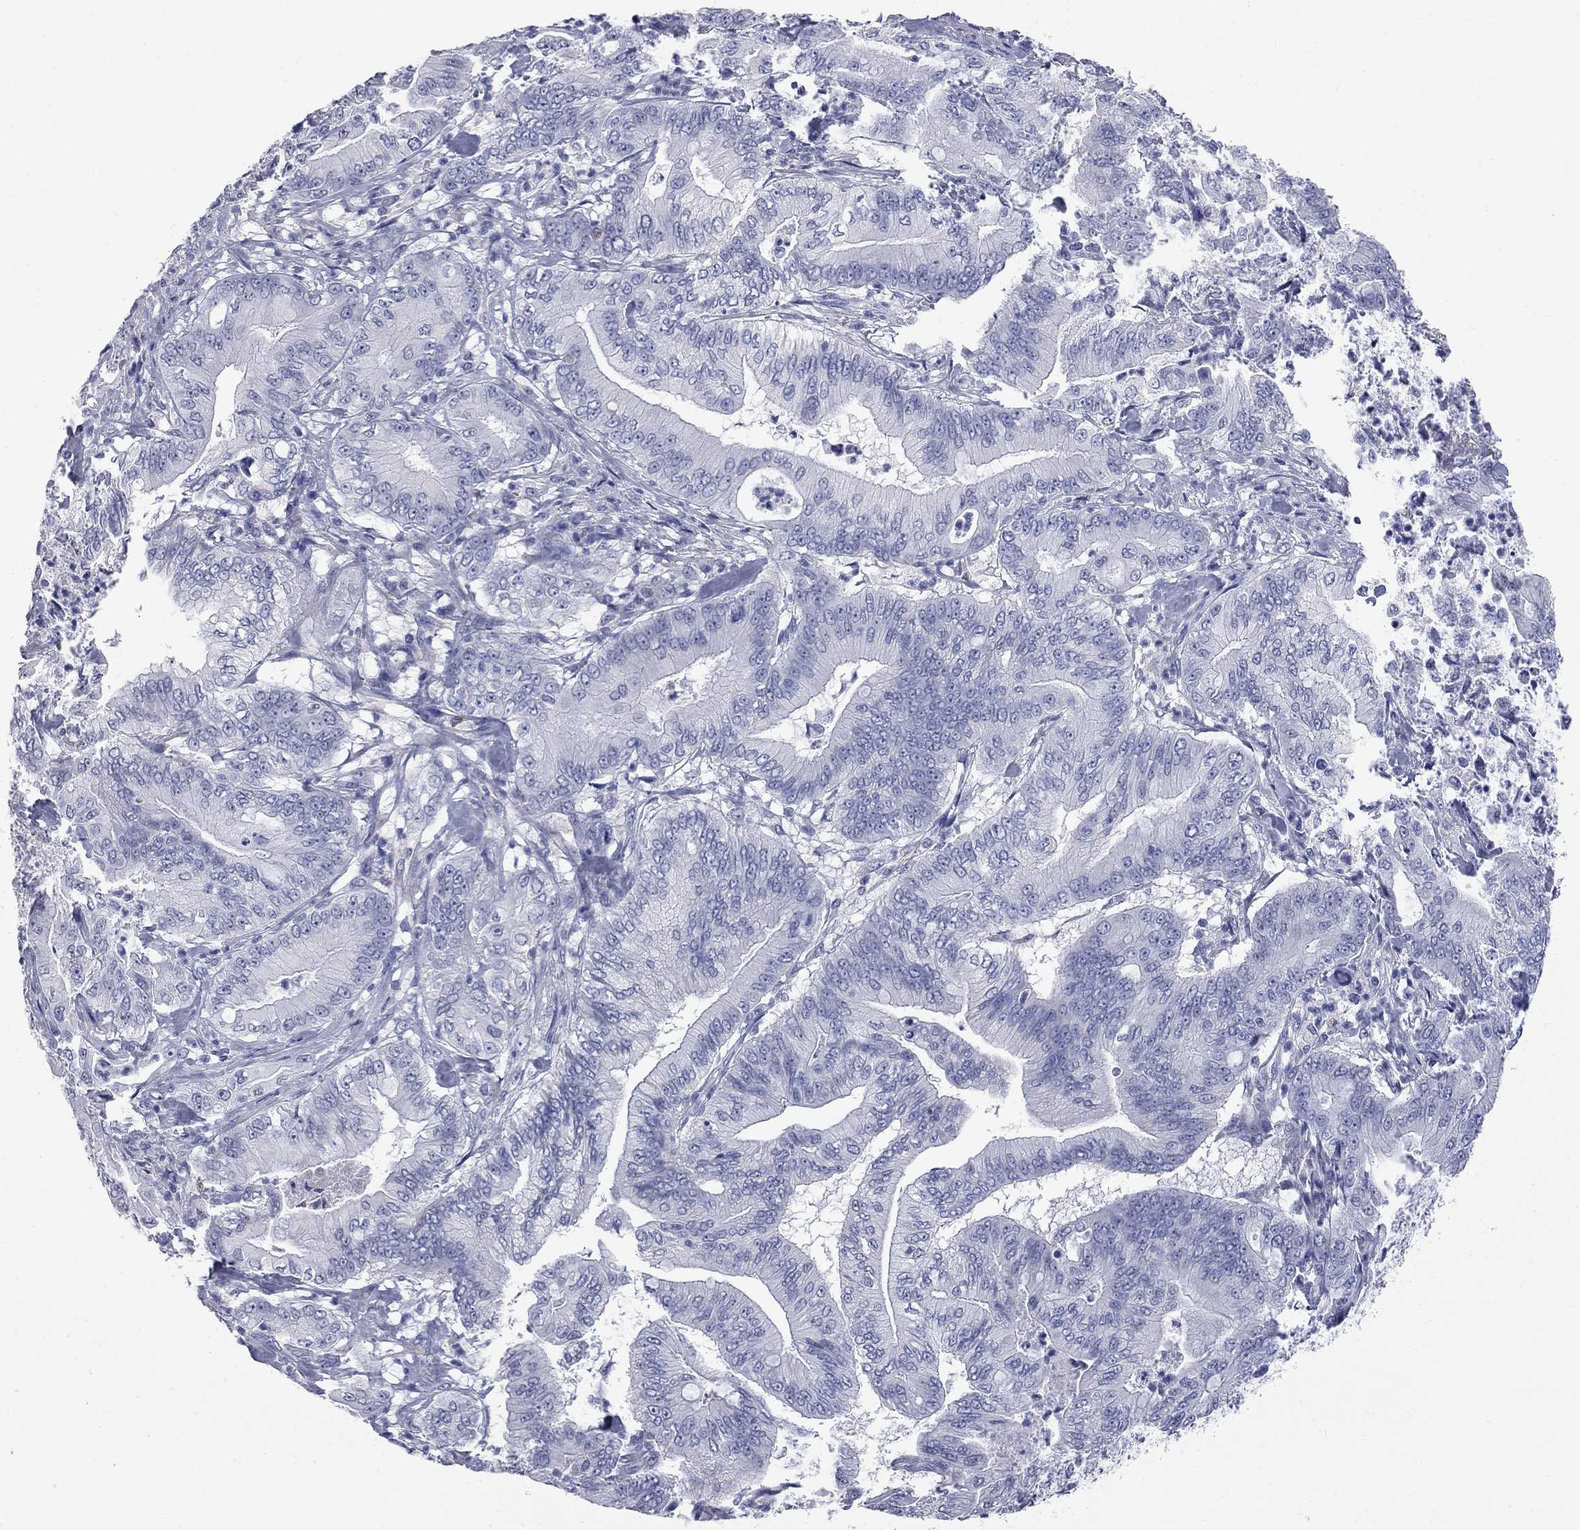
{"staining": {"intensity": "negative", "quantity": "none", "location": "none"}, "tissue": "pancreatic cancer", "cell_type": "Tumor cells", "image_type": "cancer", "snomed": [{"axis": "morphology", "description": "Adenocarcinoma, NOS"}, {"axis": "topography", "description": "Pancreas"}], "caption": "Tumor cells are negative for protein expression in human adenocarcinoma (pancreatic).", "gene": "FAM221B", "patient": {"sex": "male", "age": 71}}